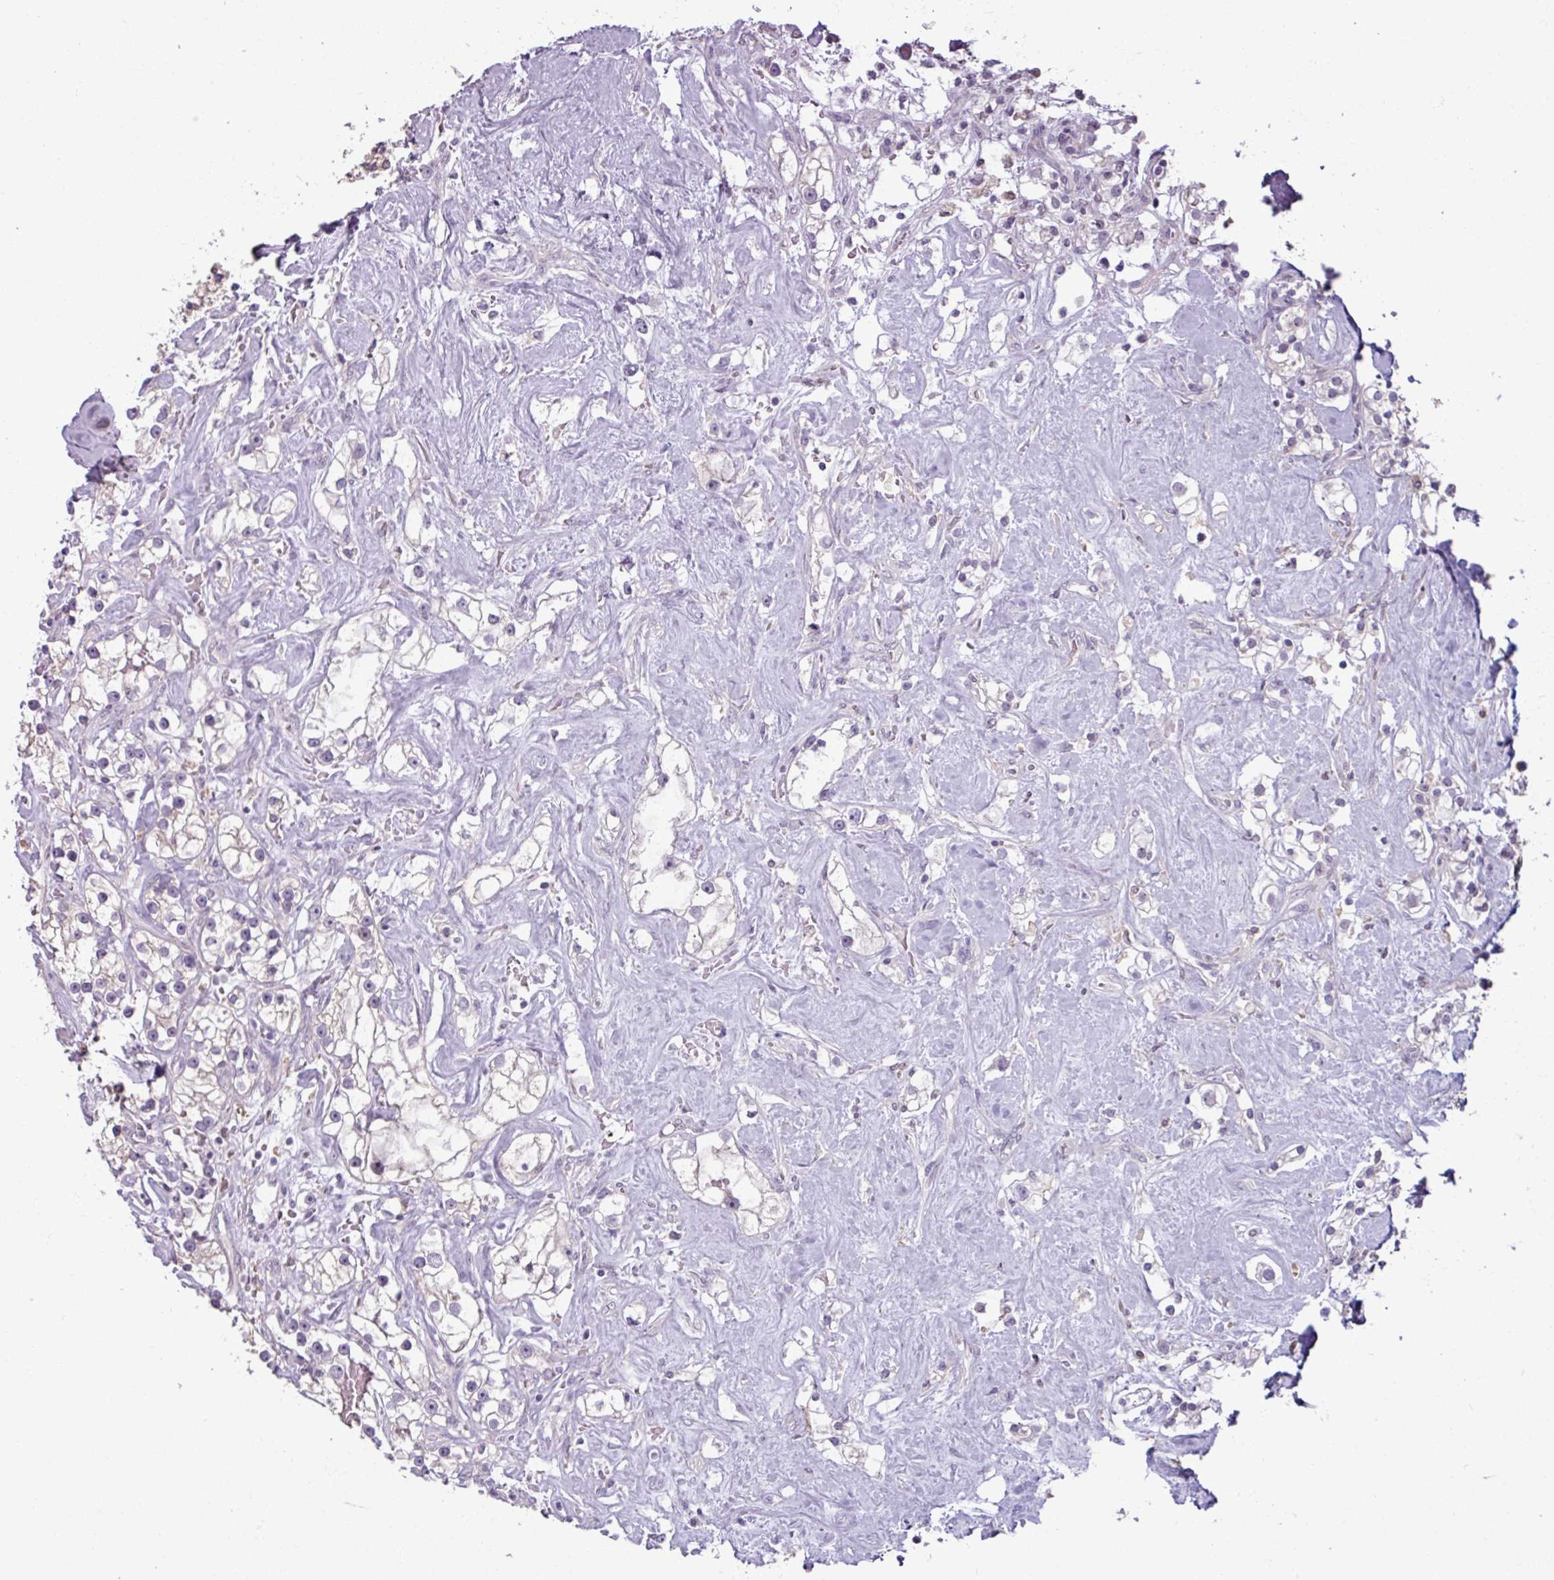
{"staining": {"intensity": "negative", "quantity": "none", "location": "none"}, "tissue": "renal cancer", "cell_type": "Tumor cells", "image_type": "cancer", "snomed": [{"axis": "morphology", "description": "Adenocarcinoma, NOS"}, {"axis": "topography", "description": "Kidney"}], "caption": "Human renal cancer (adenocarcinoma) stained for a protein using immunohistochemistry displays no positivity in tumor cells.", "gene": "PNMA6A", "patient": {"sex": "male", "age": 77}}